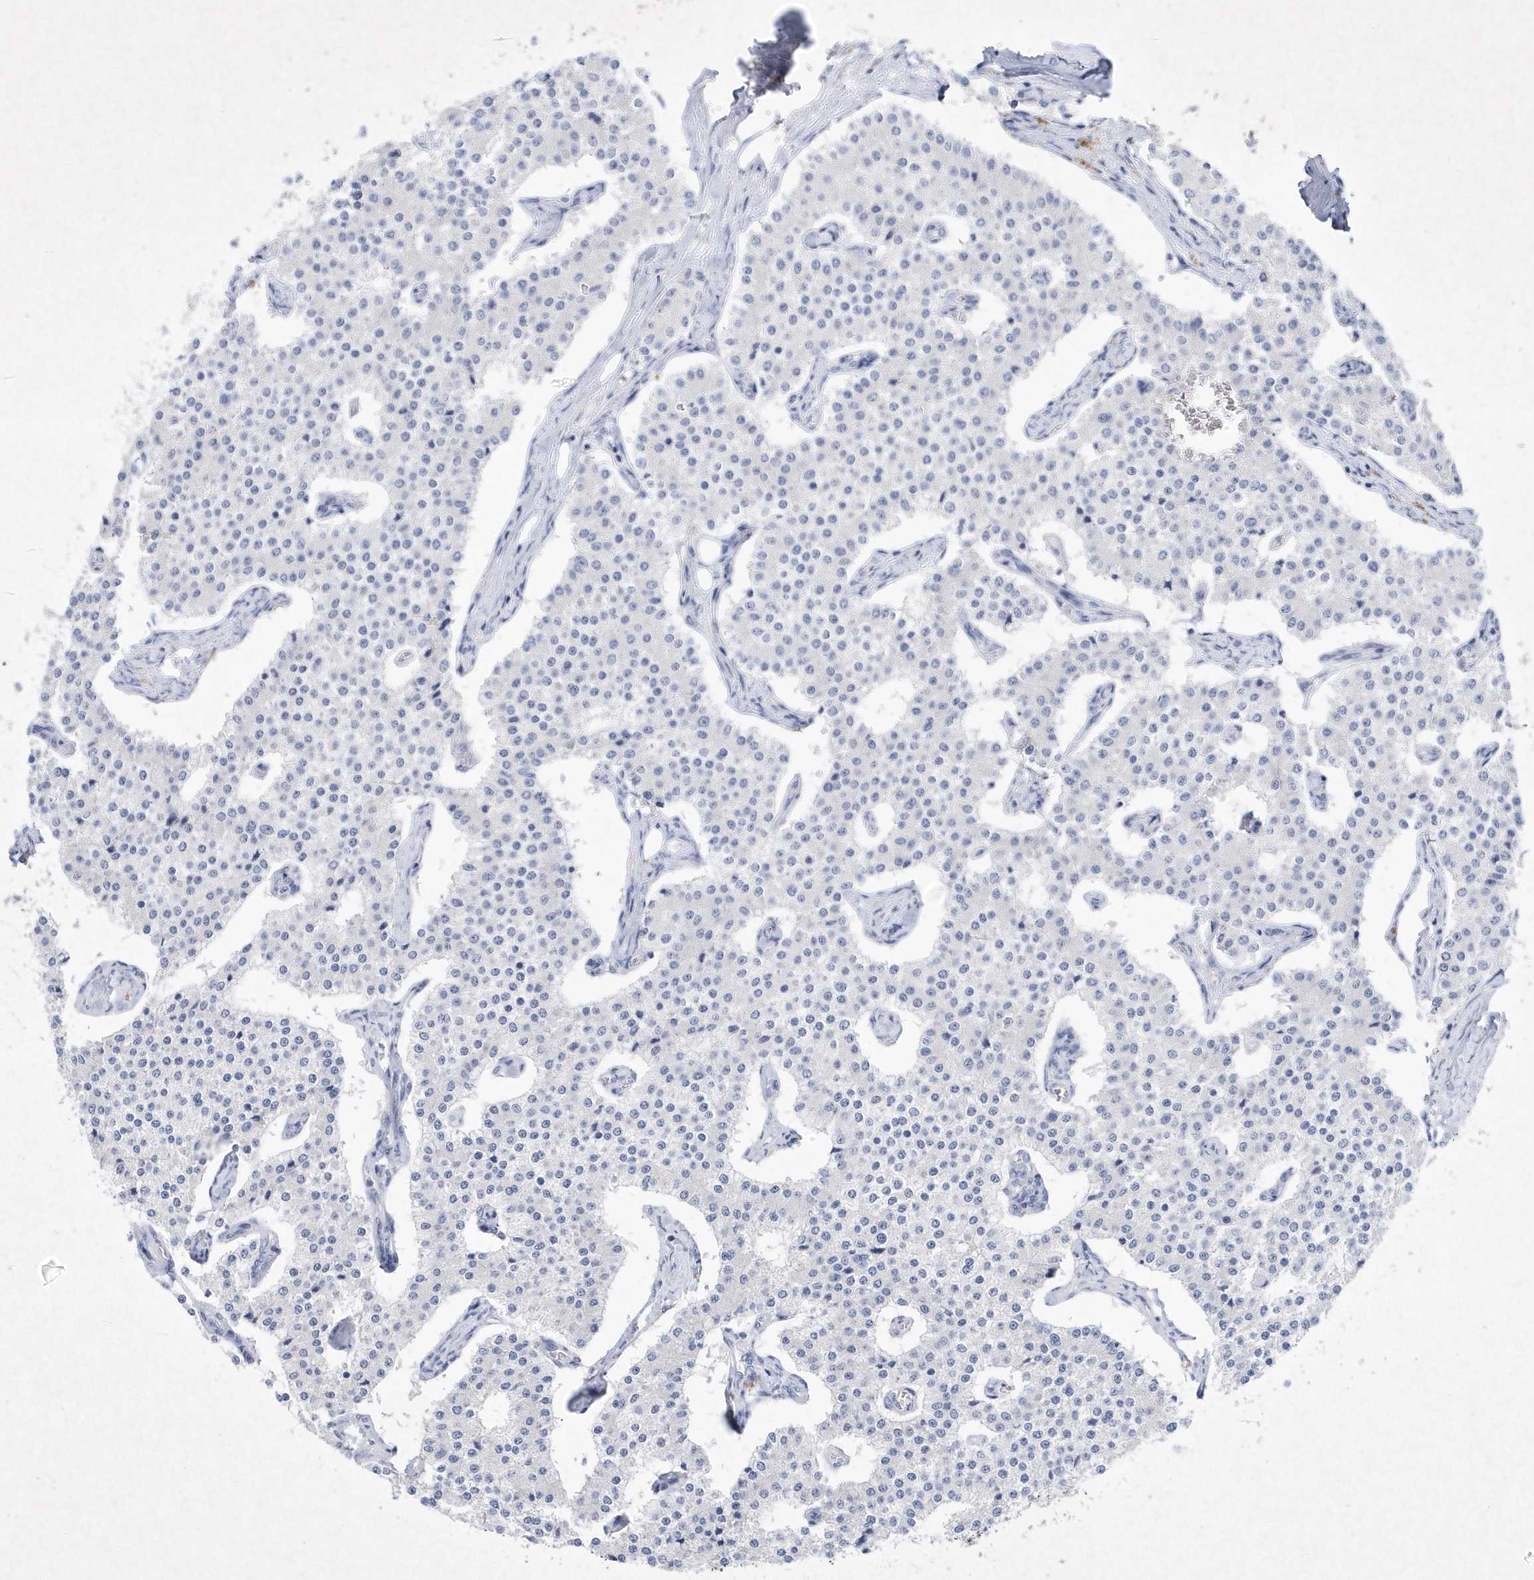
{"staining": {"intensity": "negative", "quantity": "none", "location": "none"}, "tissue": "carcinoid", "cell_type": "Tumor cells", "image_type": "cancer", "snomed": [{"axis": "morphology", "description": "Carcinoid, malignant, NOS"}, {"axis": "topography", "description": "Colon"}], "caption": "An IHC image of malignant carcinoid is shown. There is no staining in tumor cells of malignant carcinoid. Brightfield microscopy of immunohistochemistry (IHC) stained with DAB (3,3'-diaminobenzidine) (brown) and hematoxylin (blue), captured at high magnification.", "gene": "BHLHA15", "patient": {"sex": "female", "age": 52}}